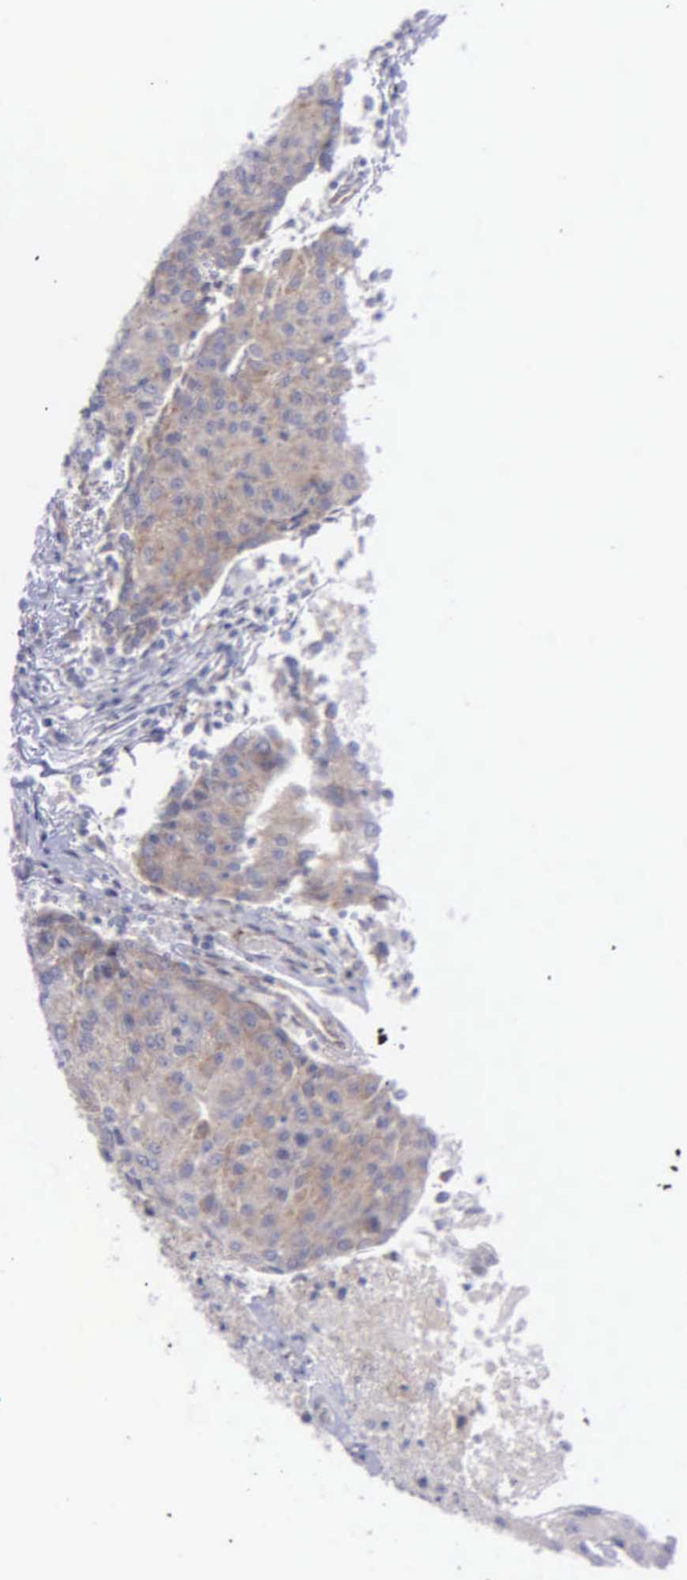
{"staining": {"intensity": "weak", "quantity": ">75%", "location": "cytoplasmic/membranous"}, "tissue": "urothelial cancer", "cell_type": "Tumor cells", "image_type": "cancer", "snomed": [{"axis": "morphology", "description": "Urothelial carcinoma, High grade"}, {"axis": "topography", "description": "Urinary bladder"}], "caption": "Protein staining of high-grade urothelial carcinoma tissue shows weak cytoplasmic/membranous positivity in approximately >75% of tumor cells.", "gene": "SYNJ2BP", "patient": {"sex": "female", "age": 85}}